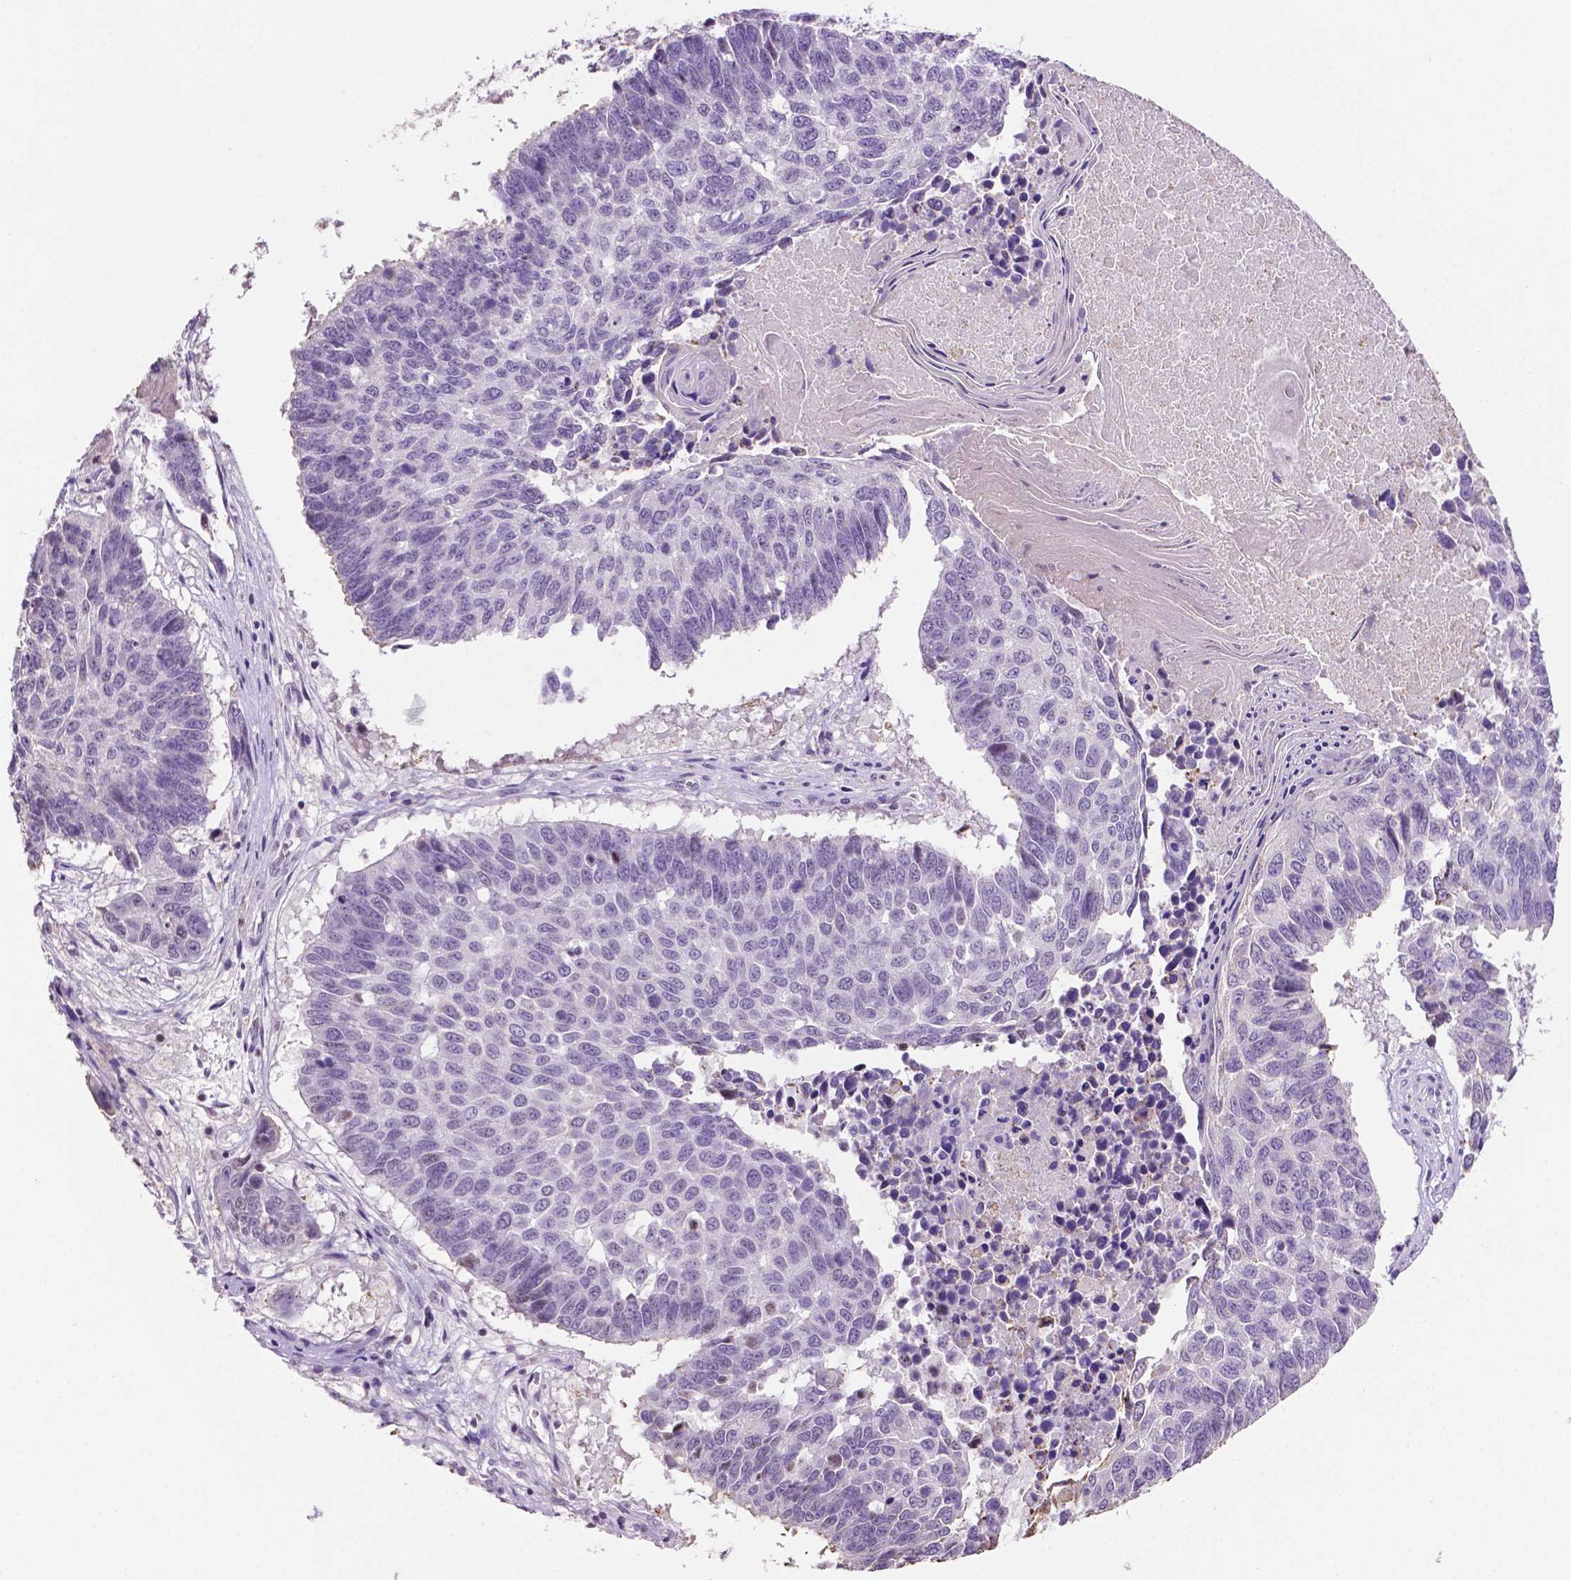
{"staining": {"intensity": "negative", "quantity": "none", "location": "none"}, "tissue": "lung cancer", "cell_type": "Tumor cells", "image_type": "cancer", "snomed": [{"axis": "morphology", "description": "Squamous cell carcinoma, NOS"}, {"axis": "topography", "description": "Lung"}], "caption": "This is an immunohistochemistry histopathology image of human squamous cell carcinoma (lung). There is no staining in tumor cells.", "gene": "PTPN6", "patient": {"sex": "male", "age": 73}}